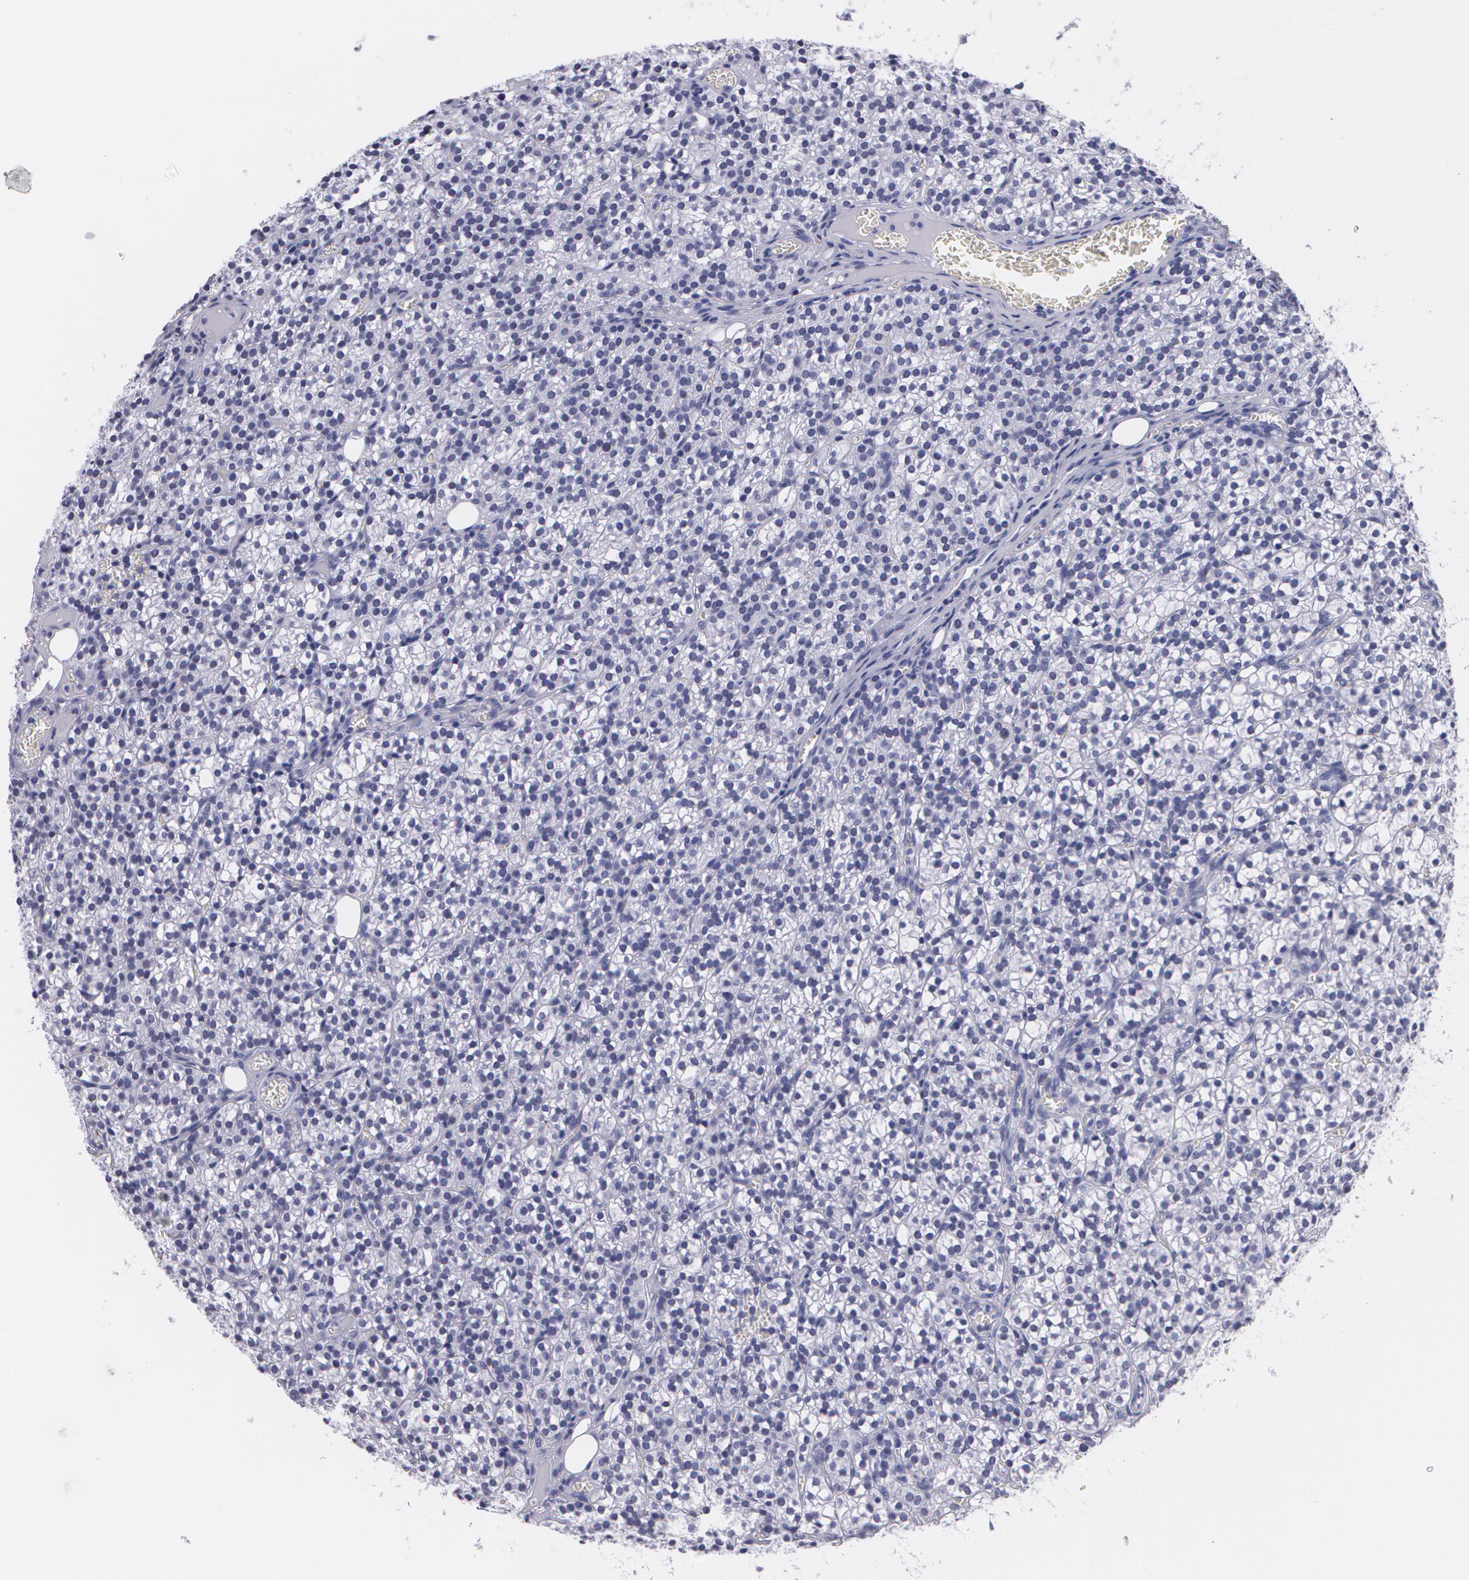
{"staining": {"intensity": "negative", "quantity": "none", "location": "none"}, "tissue": "parathyroid gland", "cell_type": "Glandular cells", "image_type": "normal", "snomed": [{"axis": "morphology", "description": "Normal tissue, NOS"}, {"axis": "topography", "description": "Parathyroid gland"}], "caption": "Immunohistochemical staining of unremarkable parathyroid gland displays no significant expression in glandular cells.", "gene": "TP53", "patient": {"sex": "female", "age": 17}}